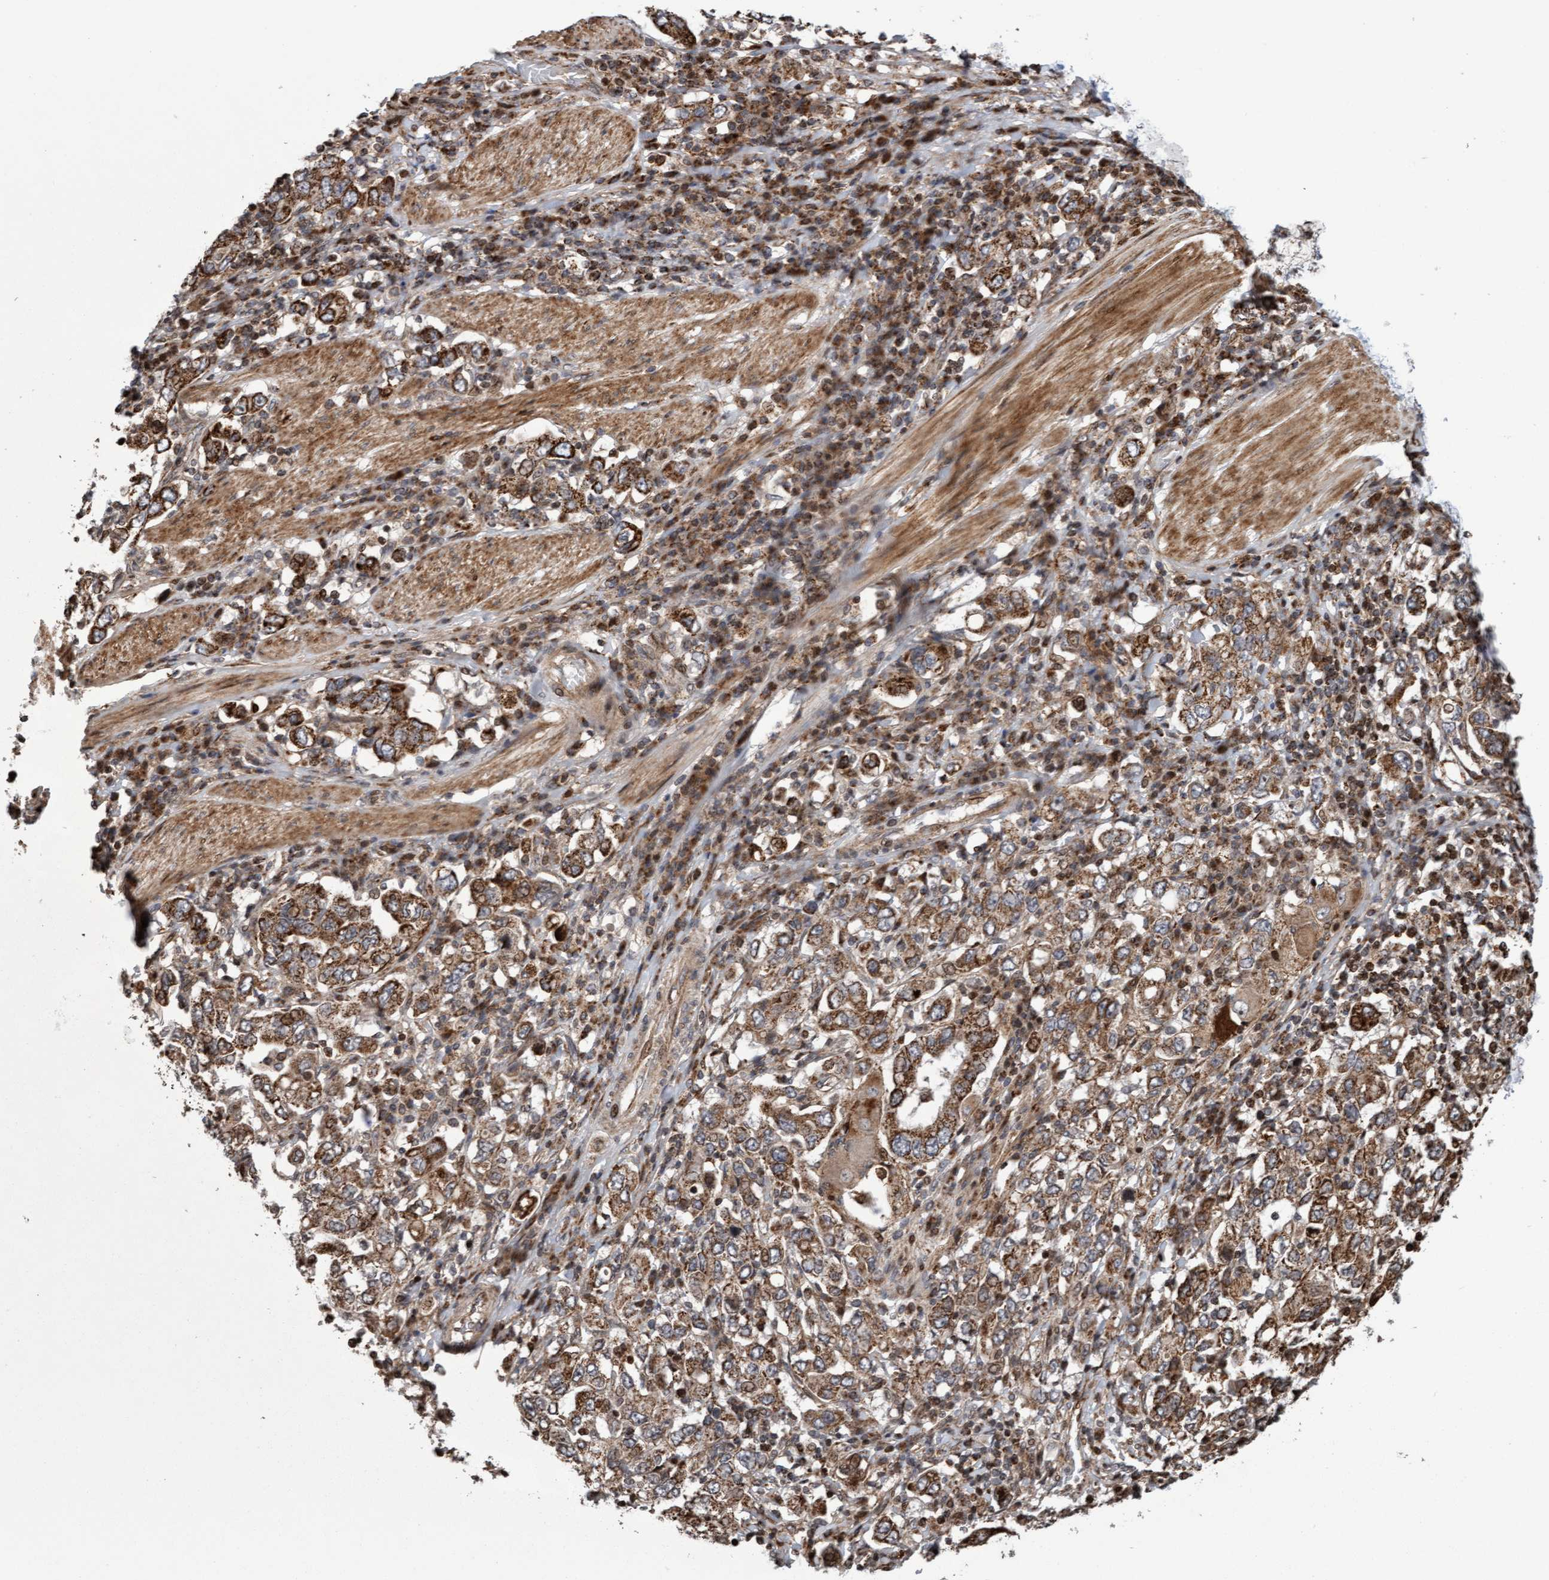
{"staining": {"intensity": "strong", "quantity": ">75%", "location": "cytoplasmic/membranous"}, "tissue": "stomach cancer", "cell_type": "Tumor cells", "image_type": "cancer", "snomed": [{"axis": "morphology", "description": "Adenocarcinoma, NOS"}, {"axis": "topography", "description": "Stomach, upper"}], "caption": "Protein expression analysis of human stomach adenocarcinoma reveals strong cytoplasmic/membranous expression in approximately >75% of tumor cells.", "gene": "PECR", "patient": {"sex": "male", "age": 62}}